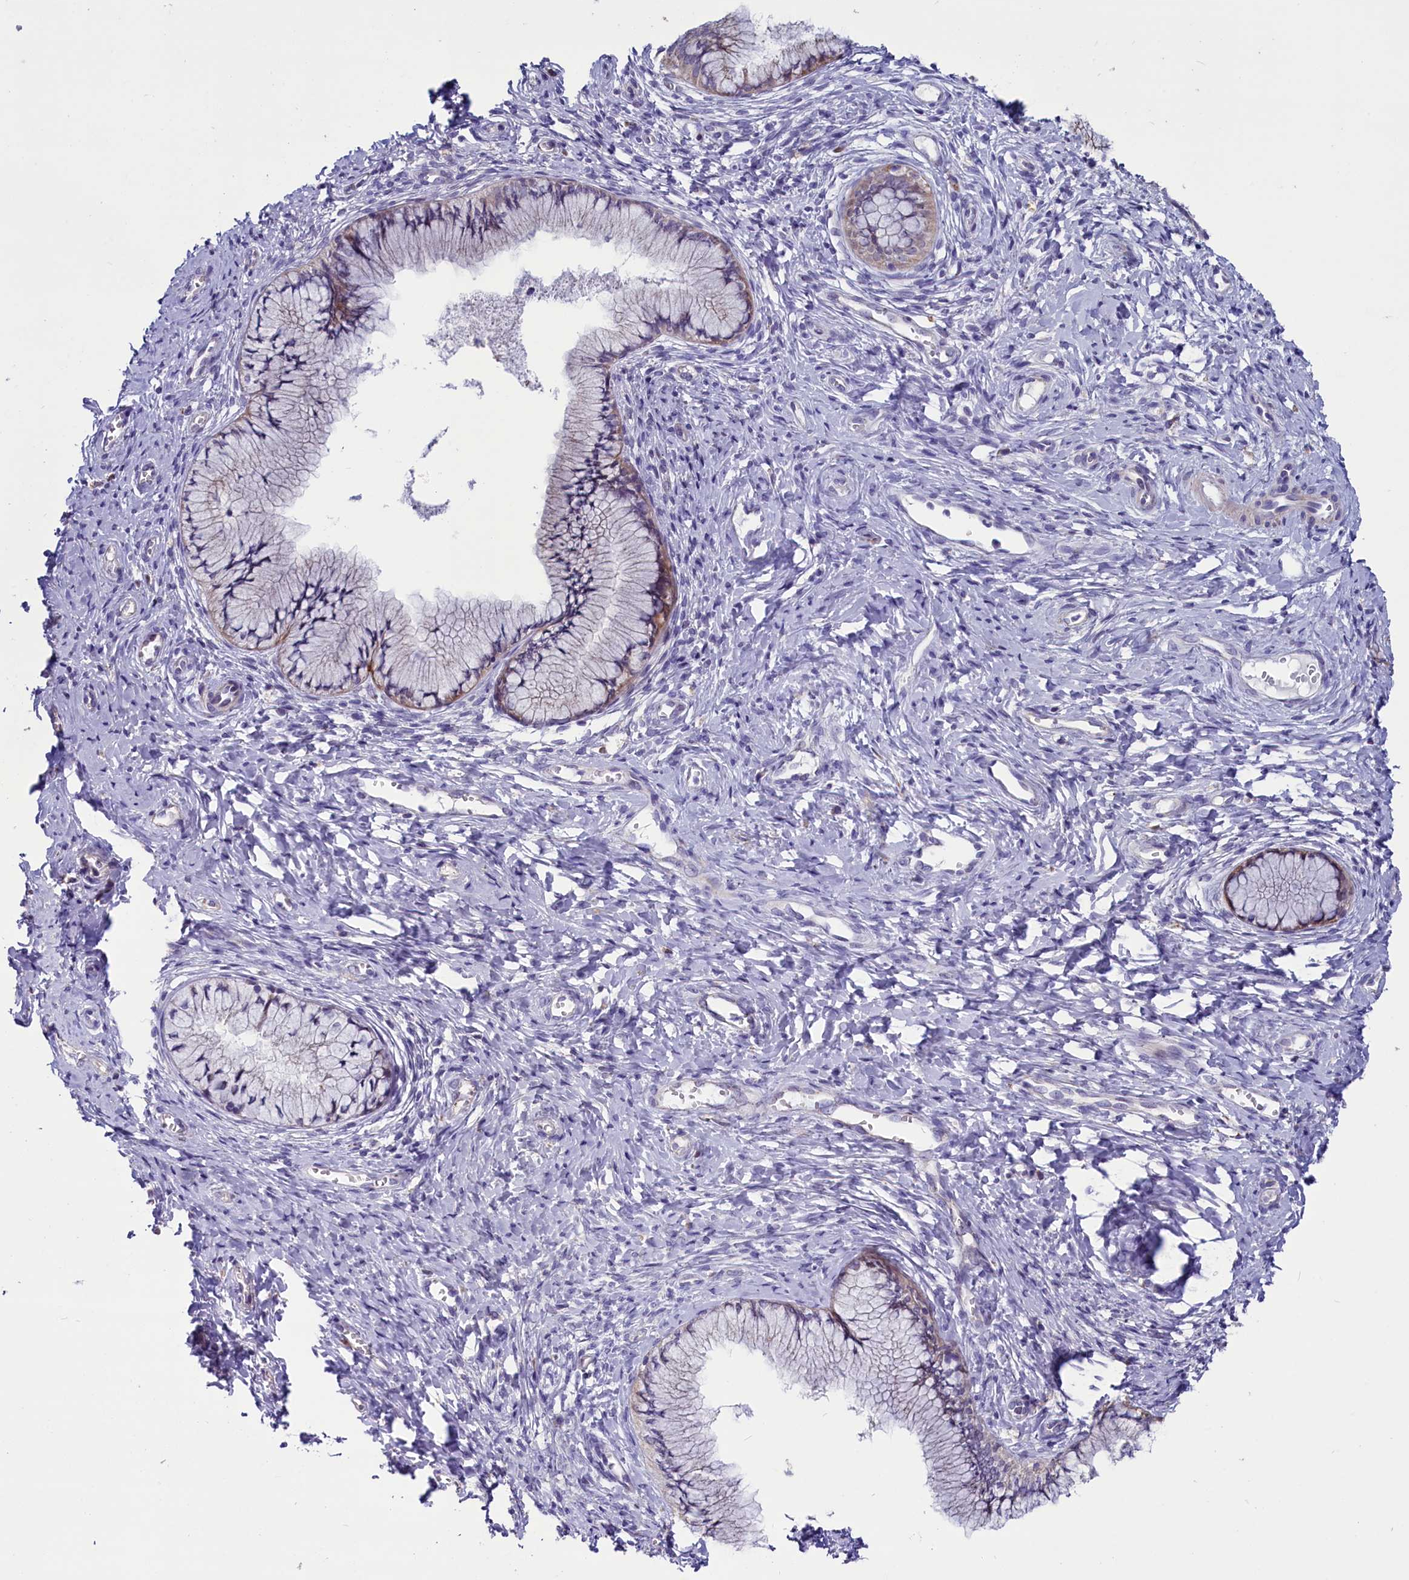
{"staining": {"intensity": "weak", "quantity": "<25%", "location": "cytoplasmic/membranous"}, "tissue": "cervix", "cell_type": "Glandular cells", "image_type": "normal", "snomed": [{"axis": "morphology", "description": "Normal tissue, NOS"}, {"axis": "topography", "description": "Cervix"}], "caption": "Immunohistochemistry image of unremarkable human cervix stained for a protein (brown), which demonstrates no expression in glandular cells.", "gene": "SCD5", "patient": {"sex": "female", "age": 42}}